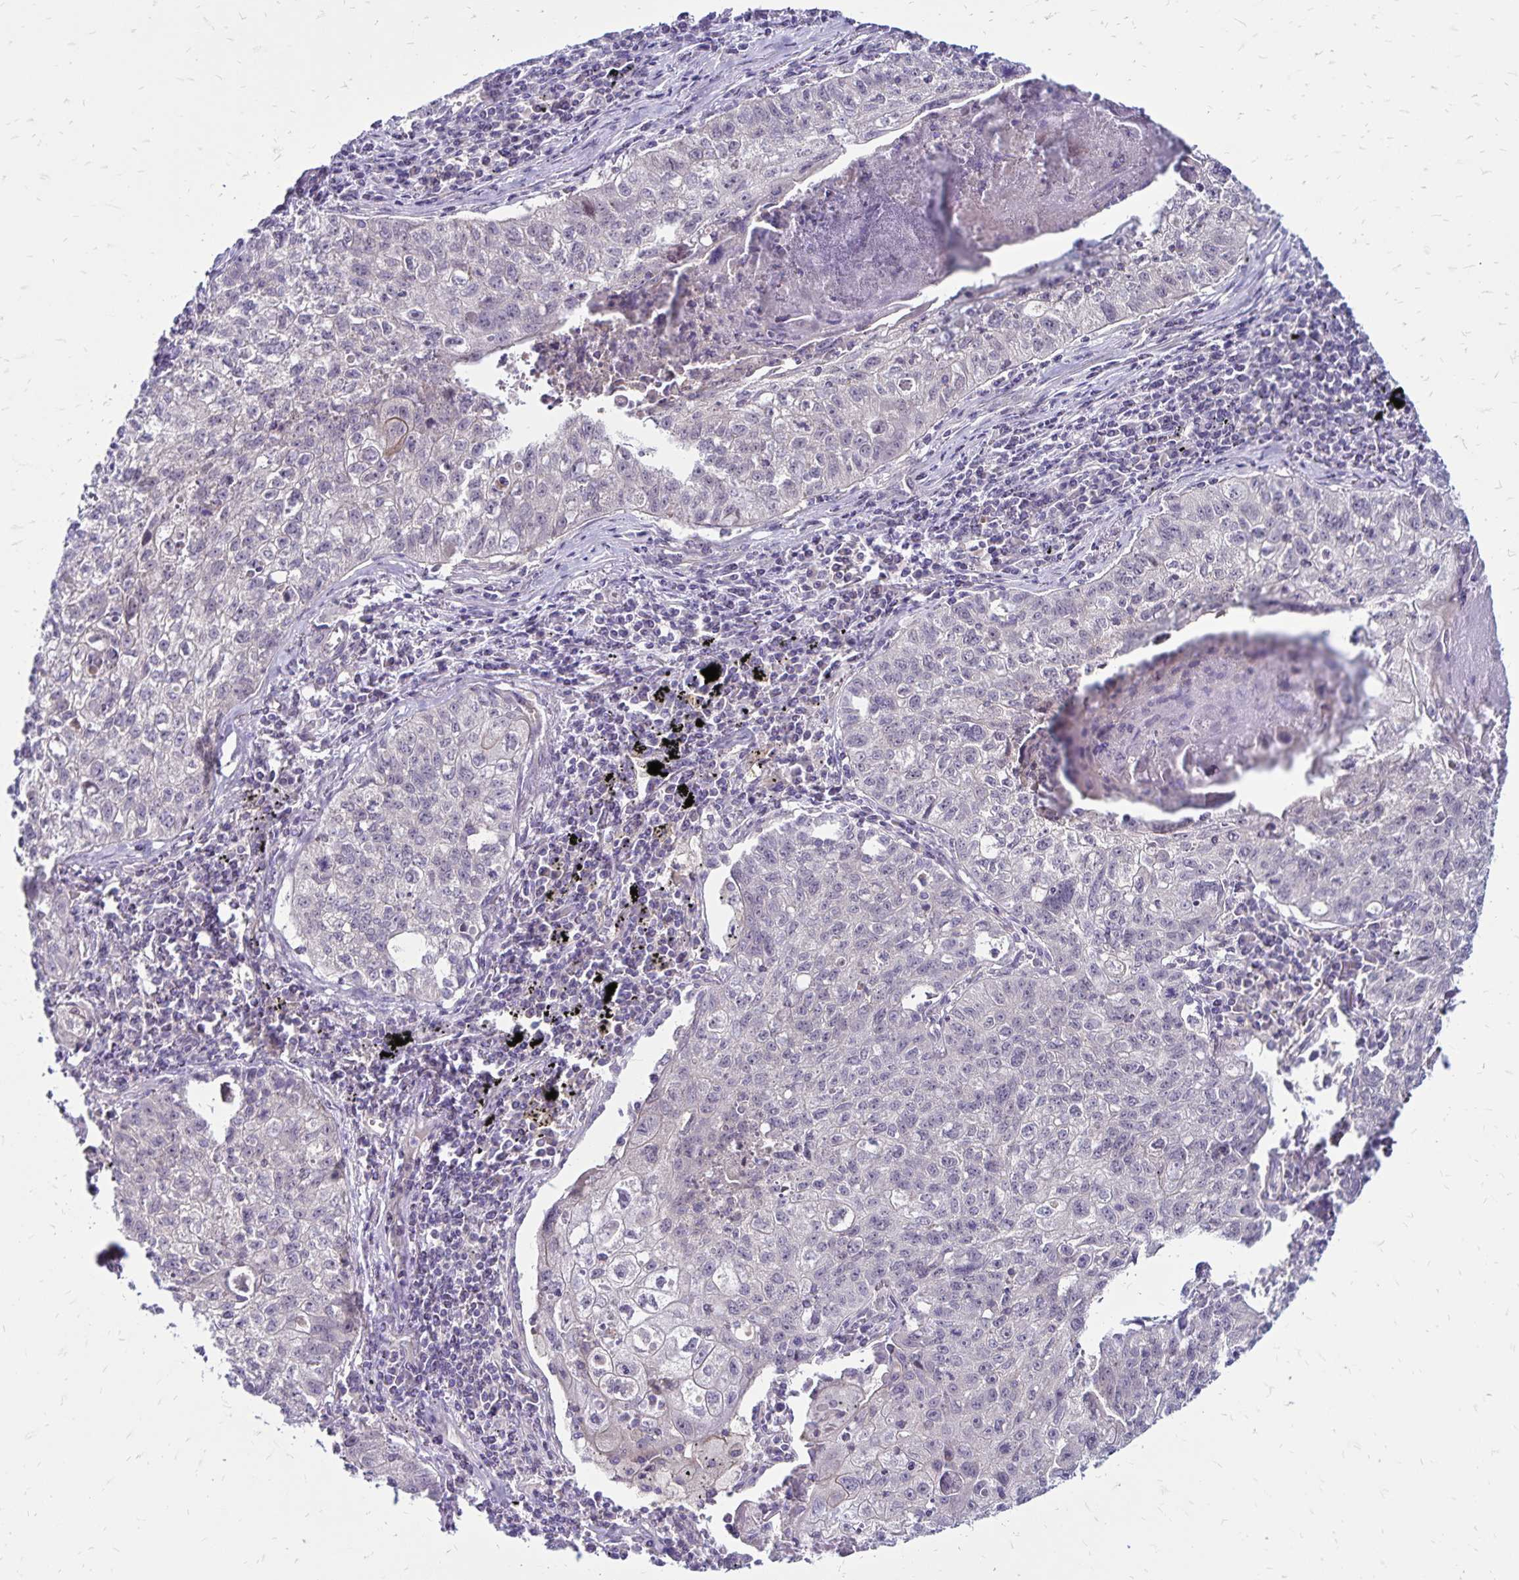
{"staining": {"intensity": "negative", "quantity": "none", "location": "none"}, "tissue": "lung cancer", "cell_type": "Tumor cells", "image_type": "cancer", "snomed": [{"axis": "morphology", "description": "Normal morphology"}, {"axis": "morphology", "description": "Aneuploidy"}, {"axis": "morphology", "description": "Squamous cell carcinoma, NOS"}, {"axis": "topography", "description": "Lymph node"}, {"axis": "topography", "description": "Lung"}], "caption": "DAB immunohistochemical staining of human lung cancer (aneuploidy) shows no significant expression in tumor cells.", "gene": "FSD1", "patient": {"sex": "female", "age": 76}}